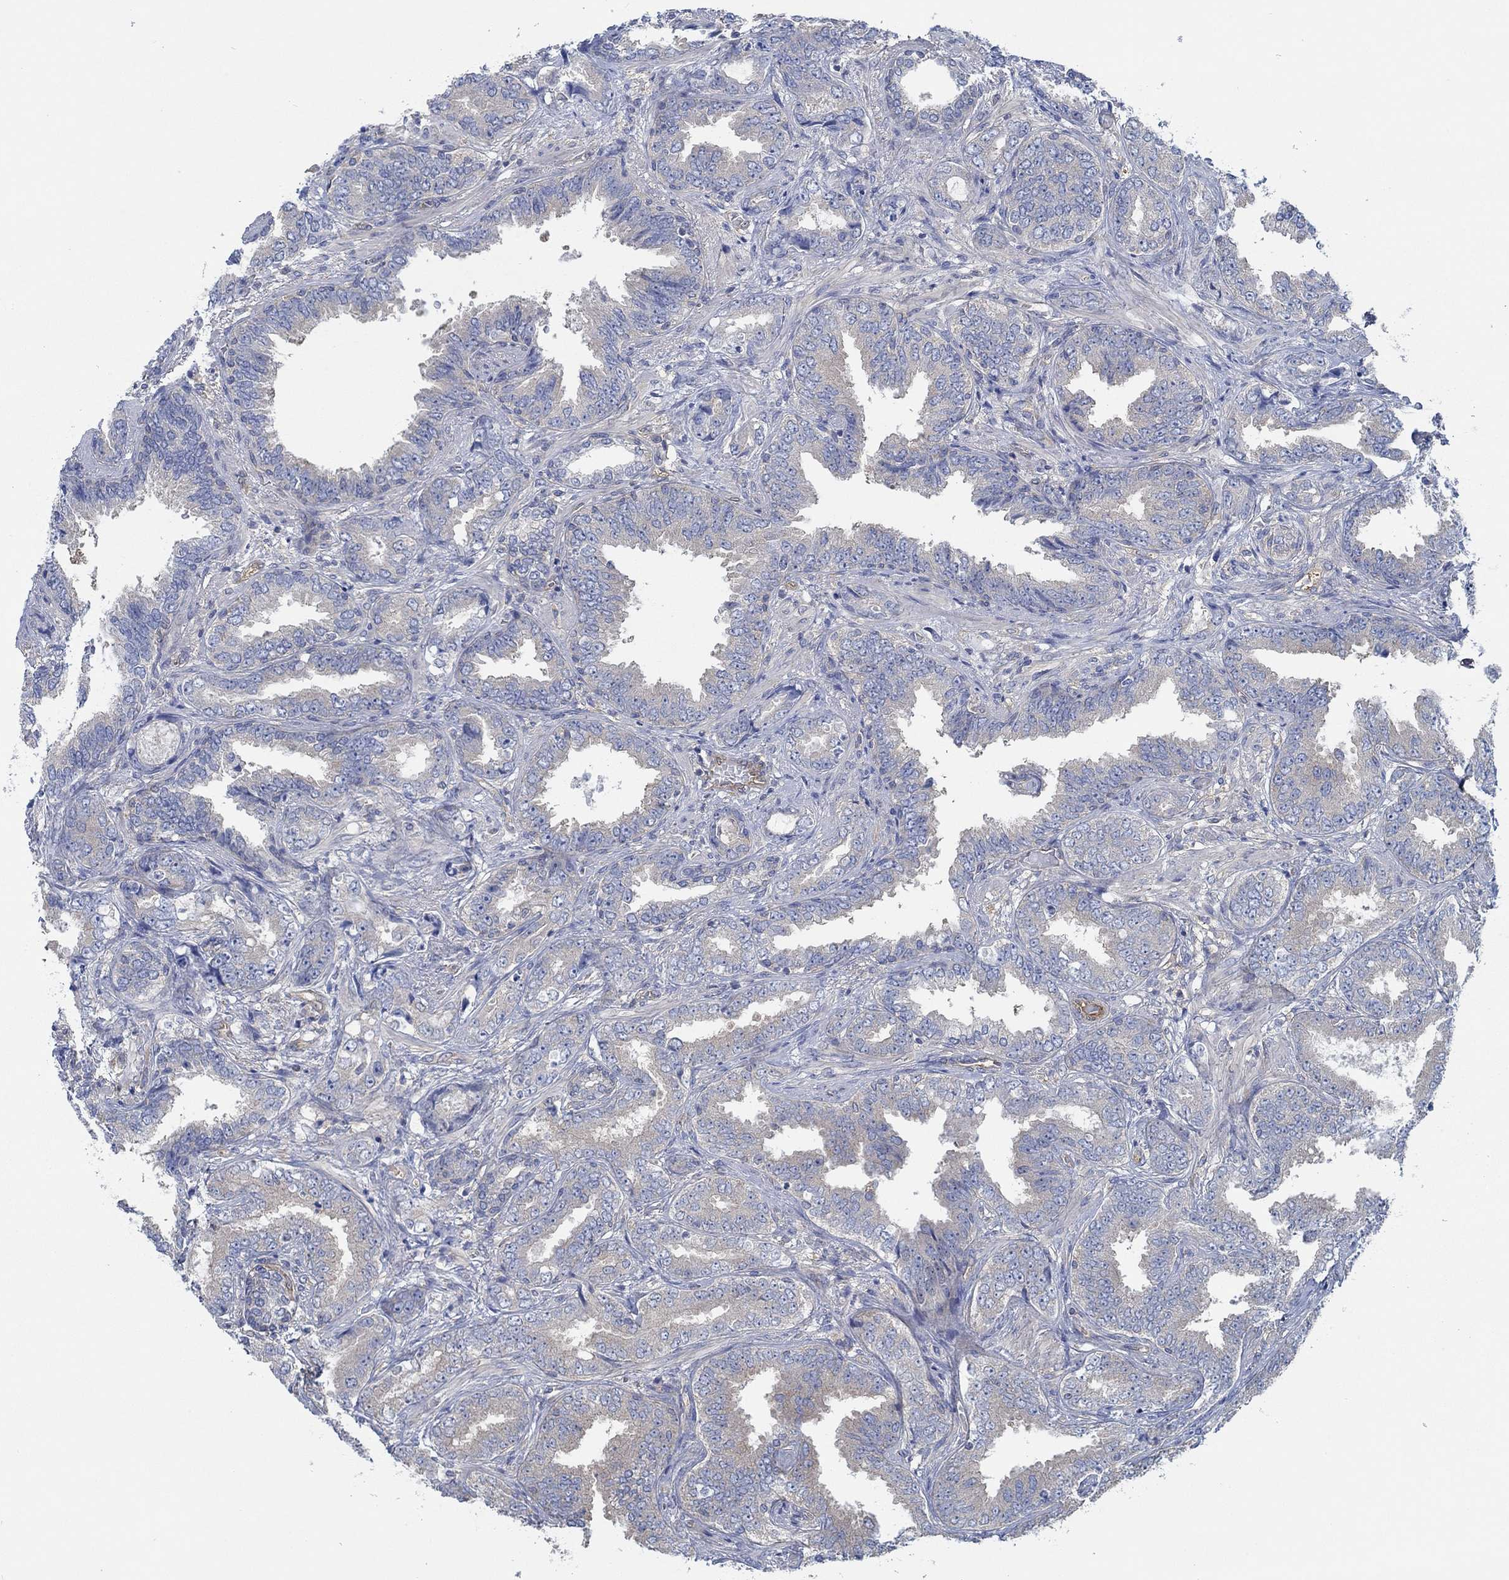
{"staining": {"intensity": "negative", "quantity": "none", "location": "none"}, "tissue": "prostate cancer", "cell_type": "Tumor cells", "image_type": "cancer", "snomed": [{"axis": "morphology", "description": "Adenocarcinoma, Low grade"}, {"axis": "topography", "description": "Prostate"}], "caption": "Micrograph shows no significant protein expression in tumor cells of low-grade adenocarcinoma (prostate).", "gene": "SPAG9", "patient": {"sex": "male", "age": 68}}